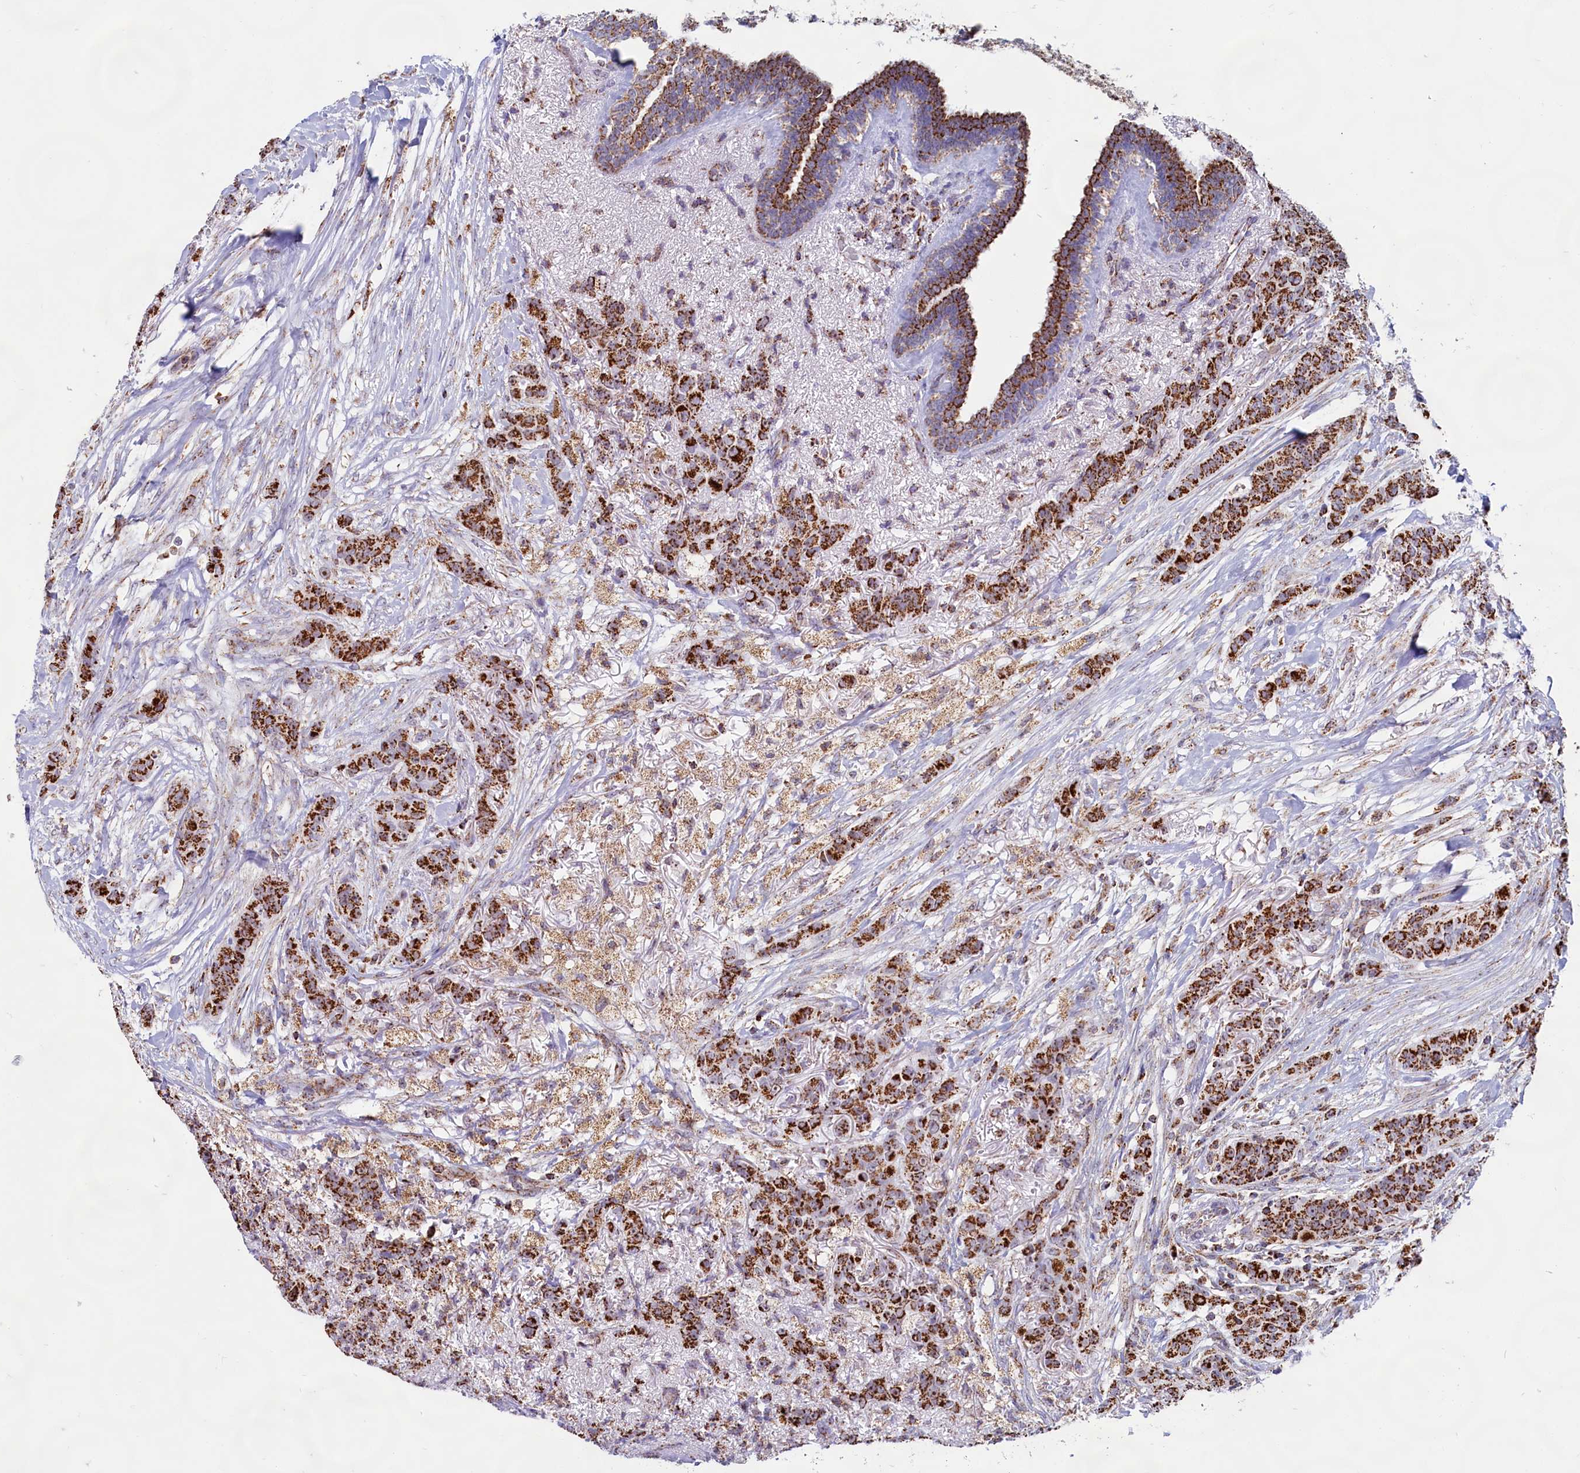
{"staining": {"intensity": "strong", "quantity": ">75%", "location": "cytoplasmic/membranous"}, "tissue": "breast cancer", "cell_type": "Tumor cells", "image_type": "cancer", "snomed": [{"axis": "morphology", "description": "Duct carcinoma"}, {"axis": "topography", "description": "Breast"}], "caption": "A micrograph of human breast cancer (intraductal carcinoma) stained for a protein shows strong cytoplasmic/membranous brown staining in tumor cells.", "gene": "C1D", "patient": {"sex": "female", "age": 40}}